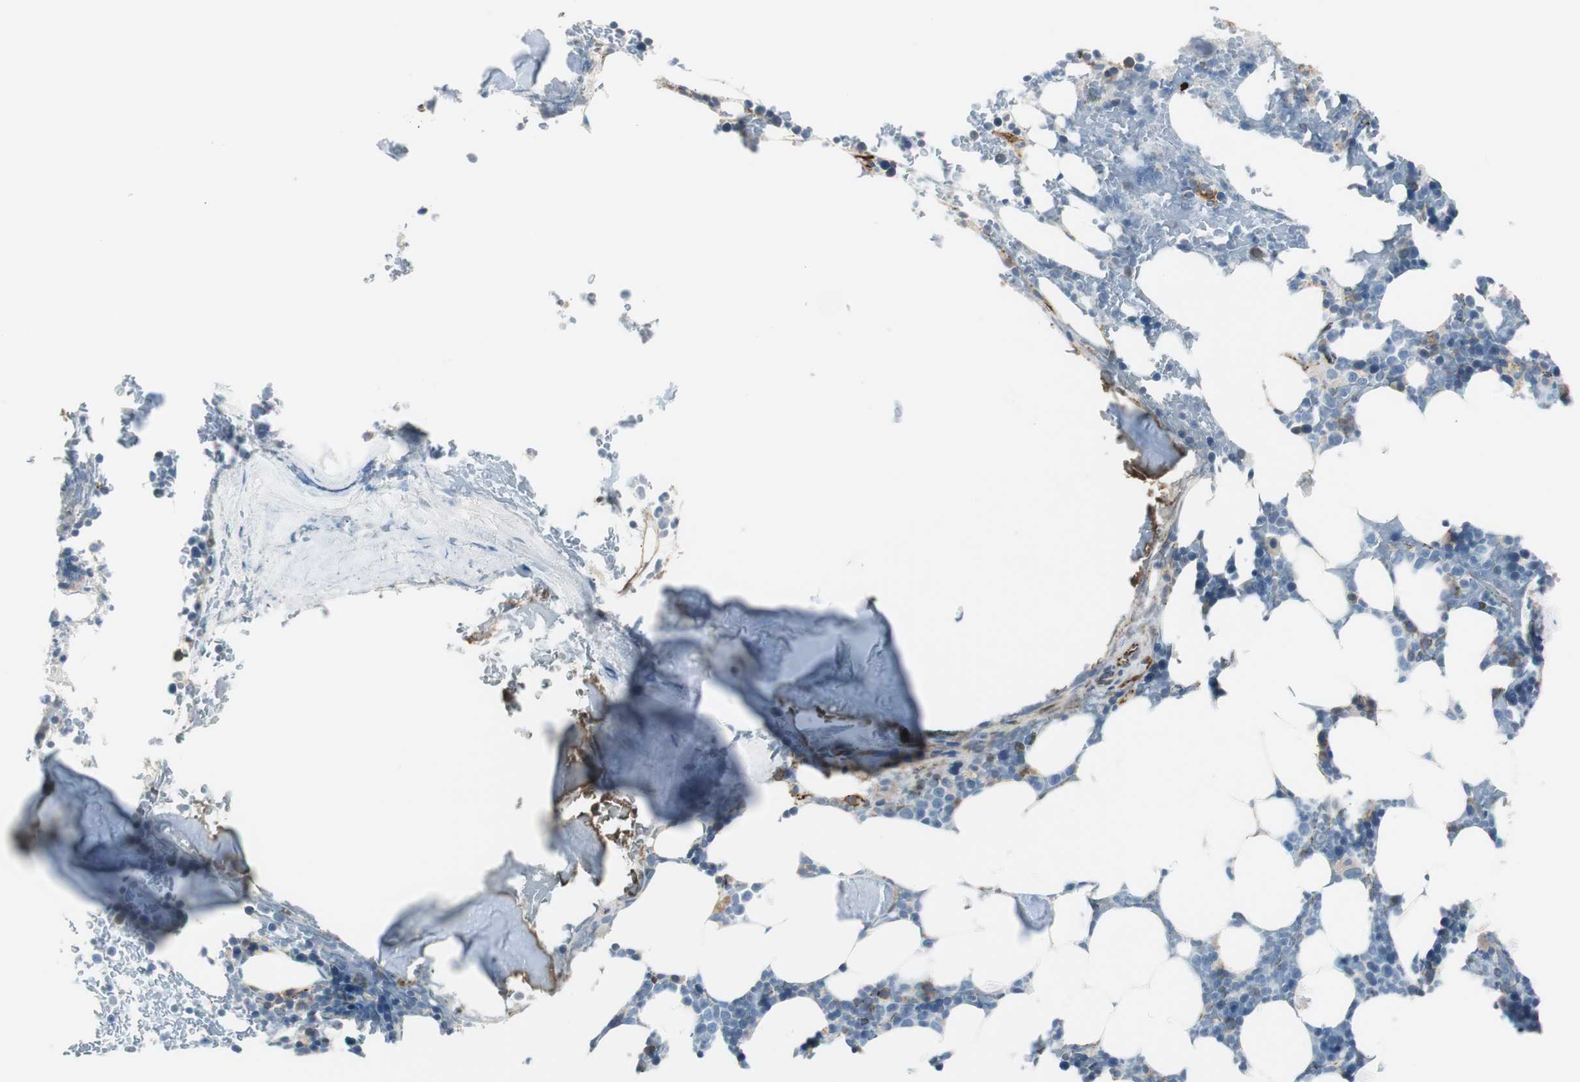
{"staining": {"intensity": "strong", "quantity": "<25%", "location": "cytoplasmic/membranous"}, "tissue": "bone marrow", "cell_type": "Hematopoietic cells", "image_type": "normal", "snomed": [{"axis": "morphology", "description": "Normal tissue, NOS"}, {"axis": "topography", "description": "Bone marrow"}], "caption": "A high-resolution image shows immunohistochemistry (IHC) staining of benign bone marrow, which reveals strong cytoplasmic/membranous positivity in approximately <25% of hematopoietic cells. The protein of interest is stained brown, and the nuclei are stained in blue (DAB IHC with brightfield microscopy, high magnification).", "gene": "STXBP4", "patient": {"sex": "female", "age": 73}}